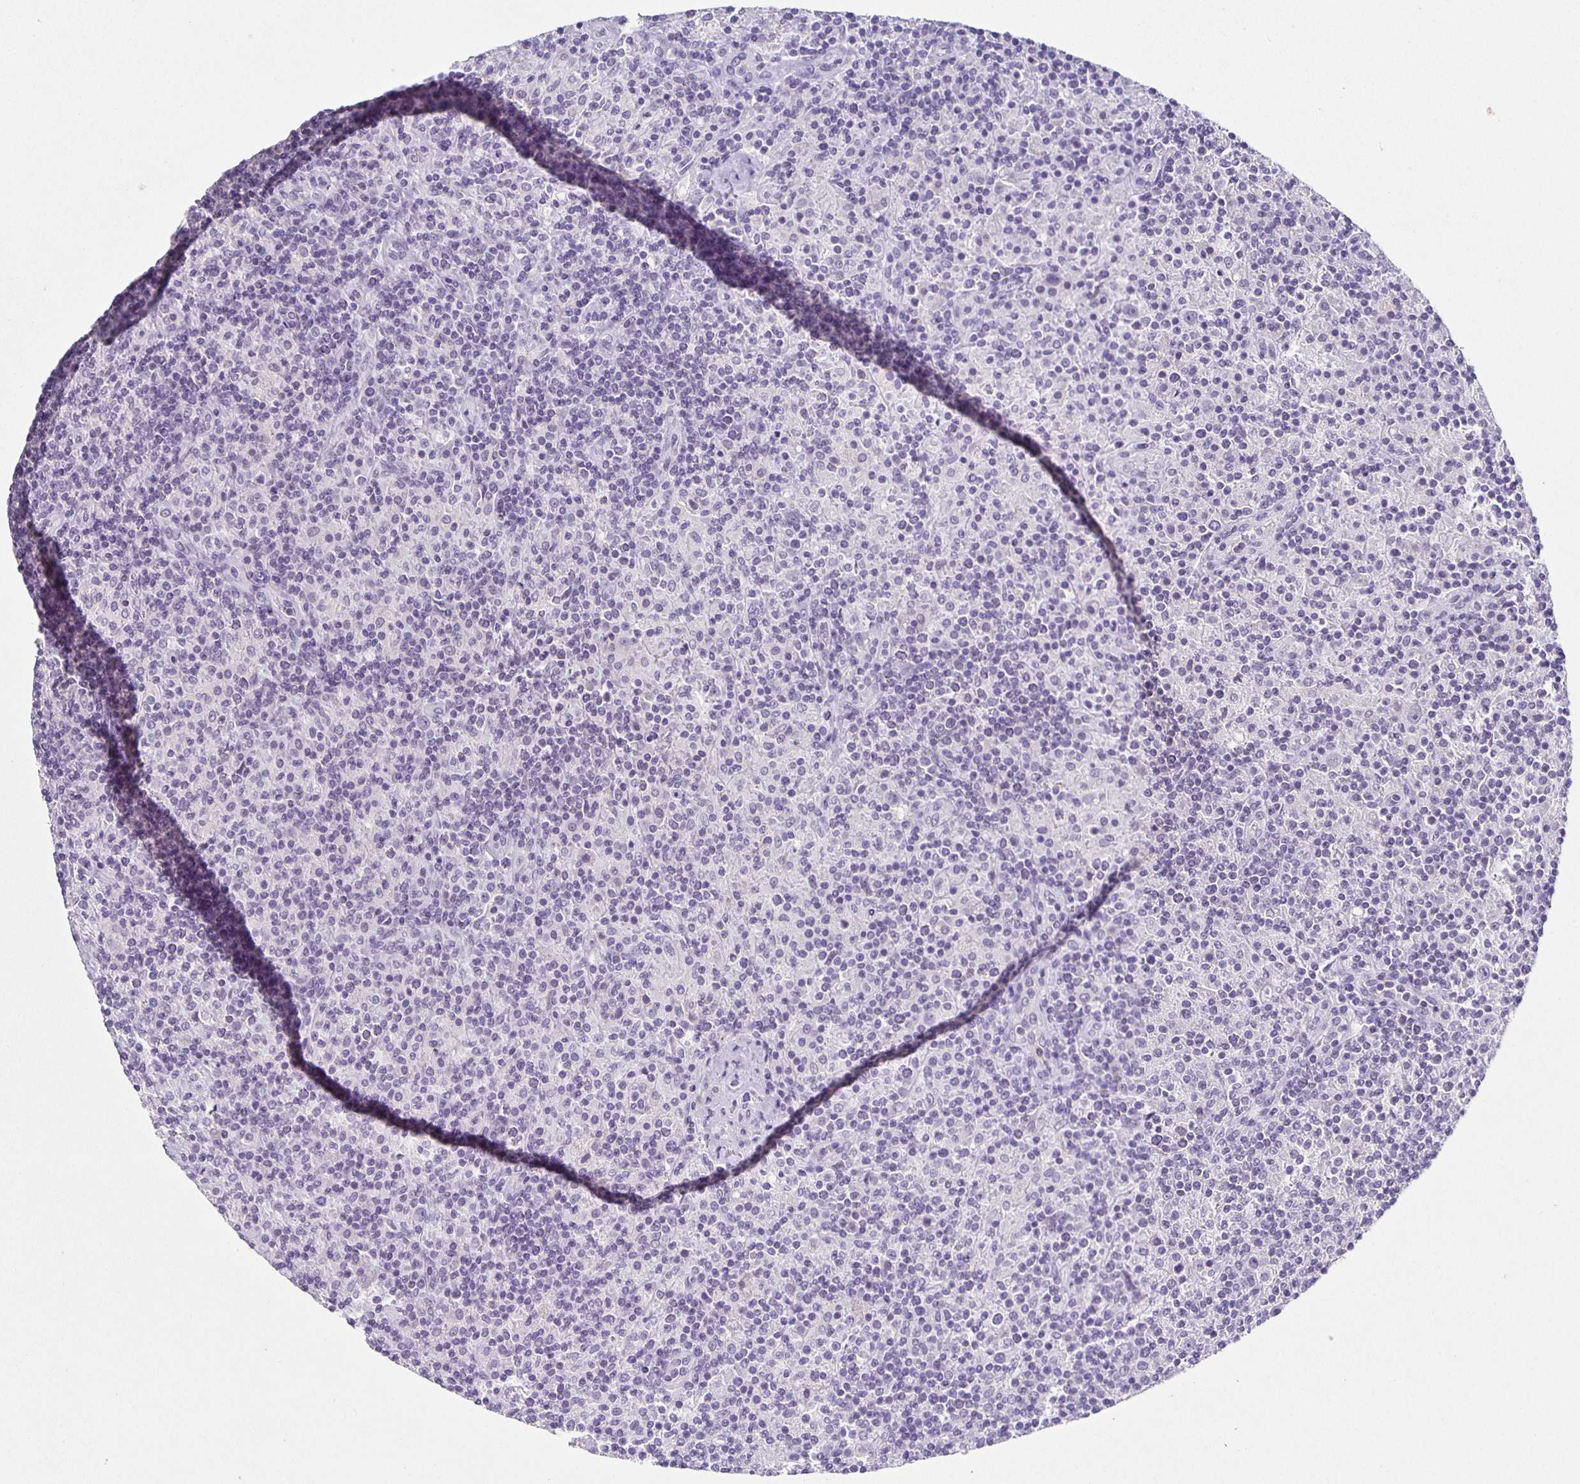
{"staining": {"intensity": "negative", "quantity": "none", "location": "none"}, "tissue": "lymphoma", "cell_type": "Tumor cells", "image_type": "cancer", "snomed": [{"axis": "morphology", "description": "Hodgkin's disease, NOS"}, {"axis": "topography", "description": "Lymph node"}], "caption": "Immunohistochemistry (IHC) of human lymphoma demonstrates no expression in tumor cells. The staining is performed using DAB (3,3'-diaminobenzidine) brown chromogen with nuclei counter-stained in using hematoxylin.", "gene": "CARNS1", "patient": {"sex": "male", "age": 70}}